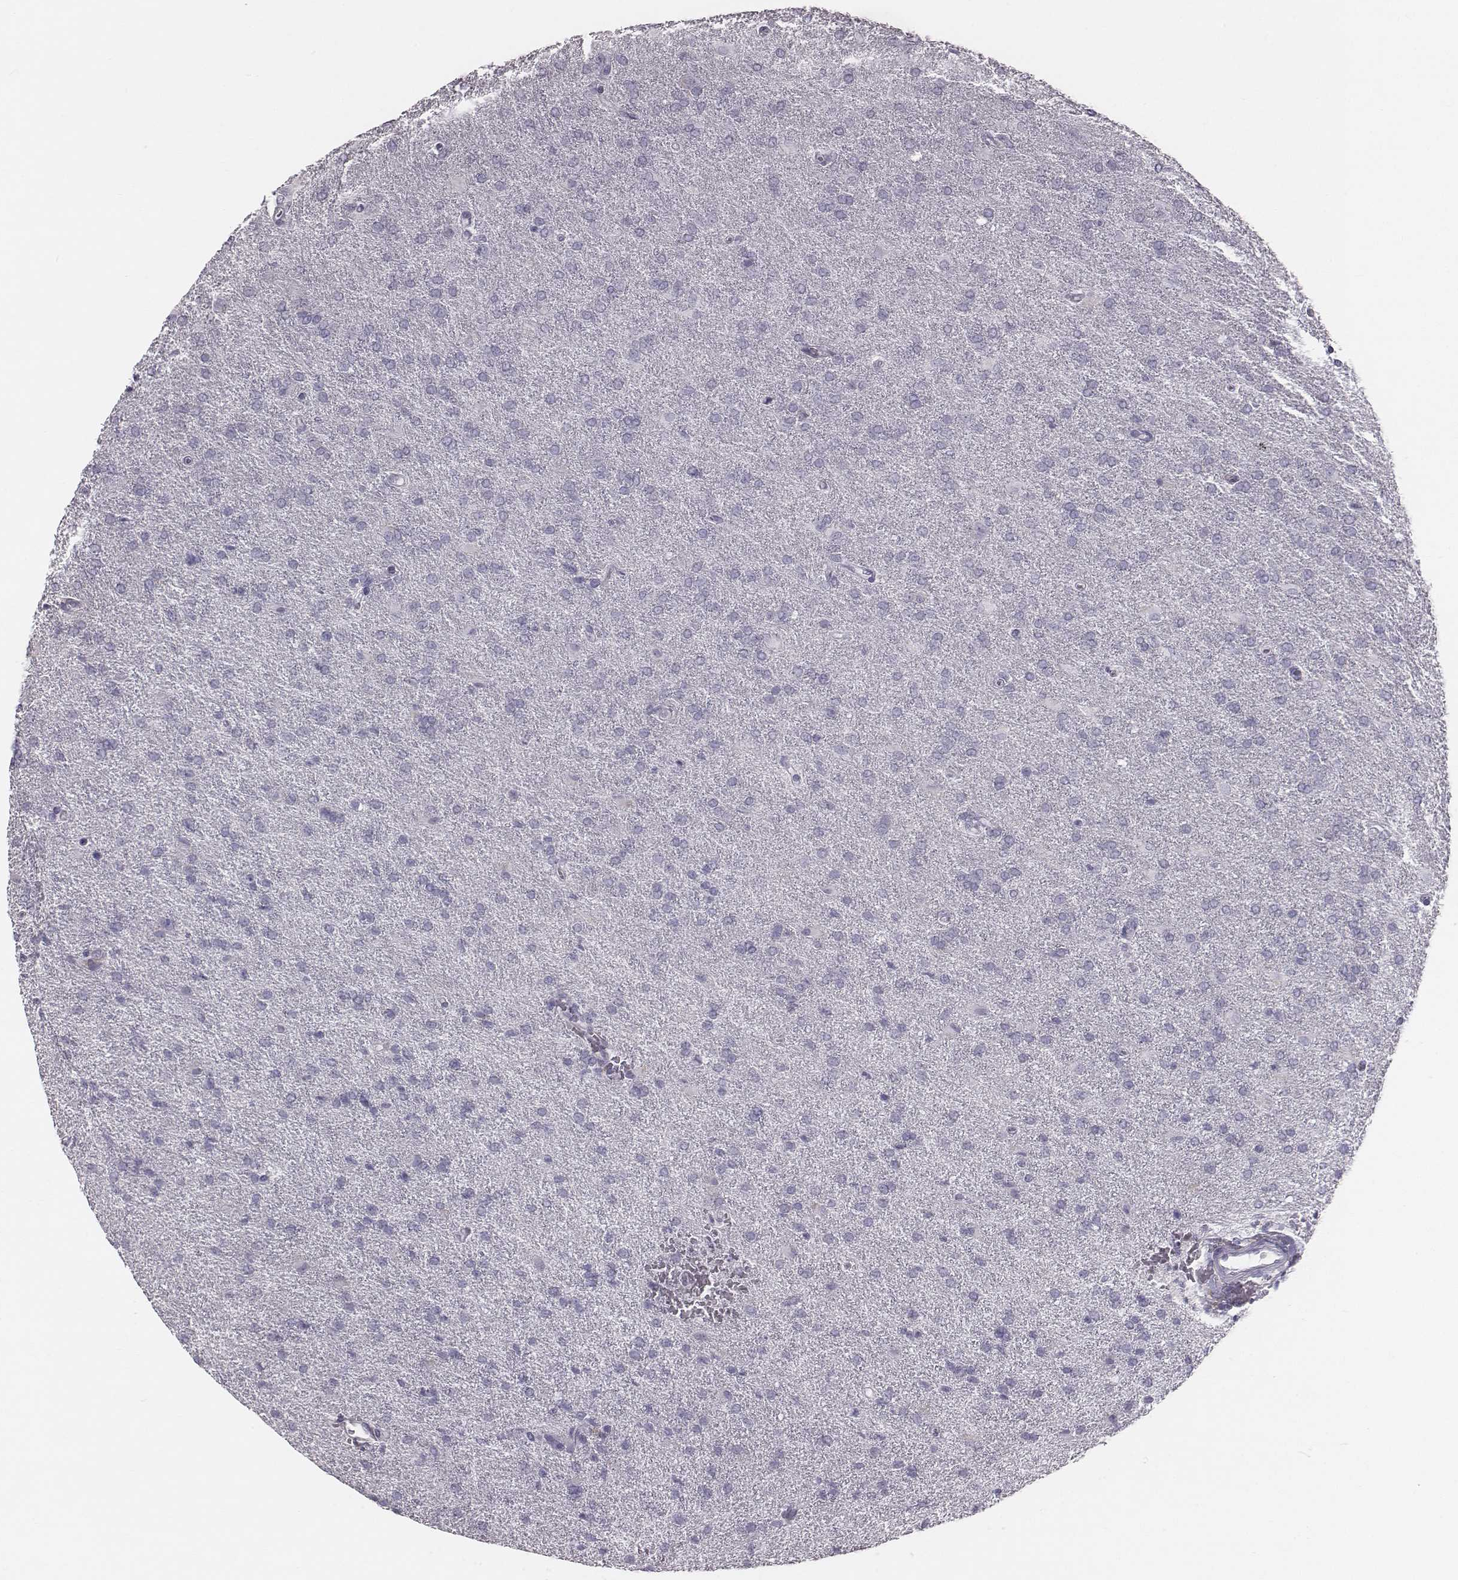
{"staining": {"intensity": "negative", "quantity": "none", "location": "none"}, "tissue": "glioma", "cell_type": "Tumor cells", "image_type": "cancer", "snomed": [{"axis": "morphology", "description": "Glioma, malignant, High grade"}, {"axis": "topography", "description": "Brain"}], "caption": "This is an immunohistochemistry photomicrograph of human malignant glioma (high-grade). There is no staining in tumor cells.", "gene": "C6orf58", "patient": {"sex": "male", "age": 68}}